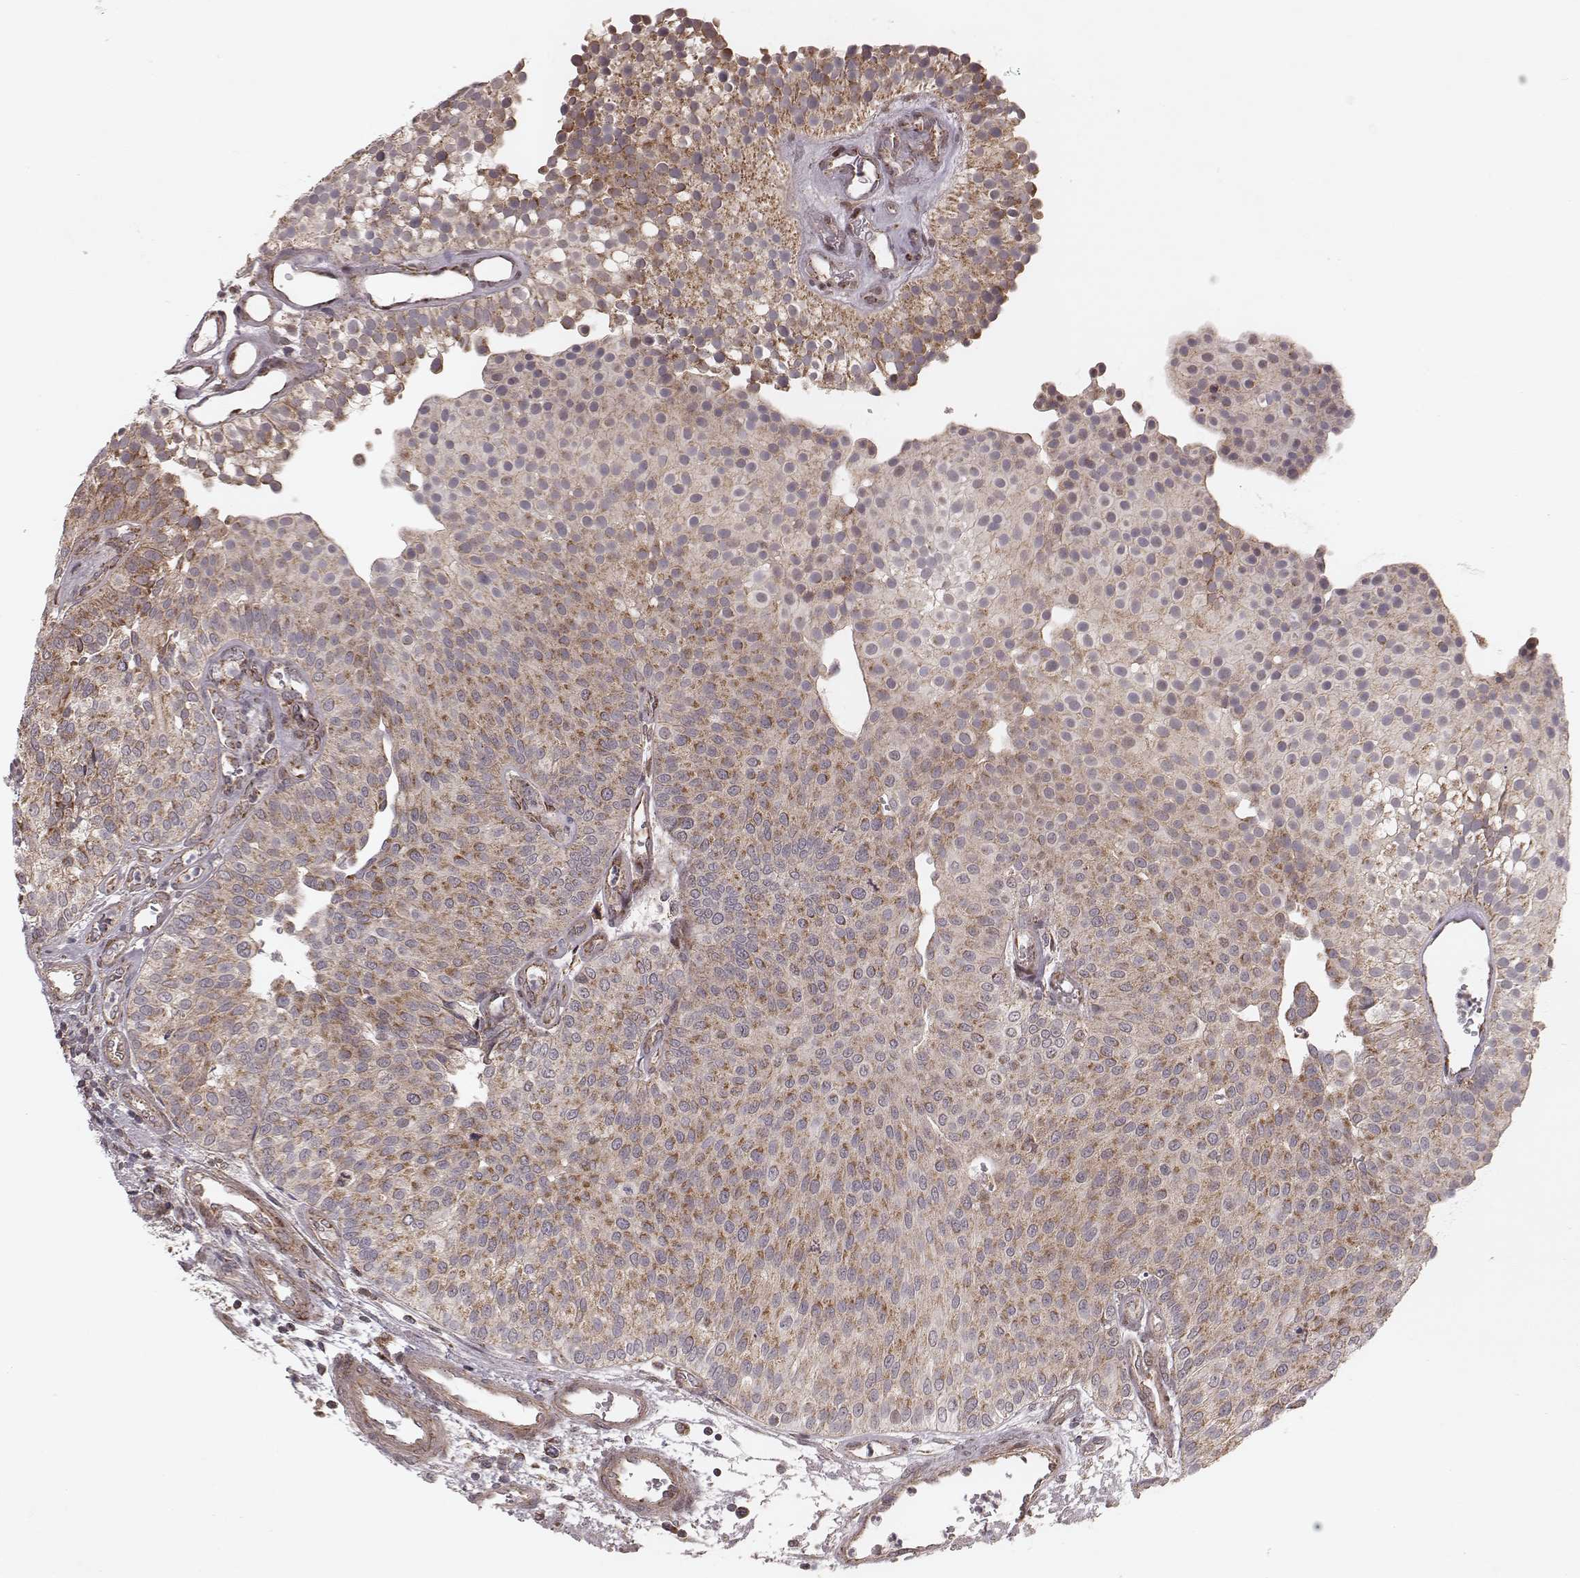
{"staining": {"intensity": "moderate", "quantity": "25%-75%", "location": "cytoplasmic/membranous"}, "tissue": "urothelial cancer", "cell_type": "Tumor cells", "image_type": "cancer", "snomed": [{"axis": "morphology", "description": "Urothelial carcinoma, Low grade"}, {"axis": "topography", "description": "Urinary bladder"}], "caption": "Human low-grade urothelial carcinoma stained with a protein marker shows moderate staining in tumor cells.", "gene": "NDUFA7", "patient": {"sex": "female", "age": 87}}